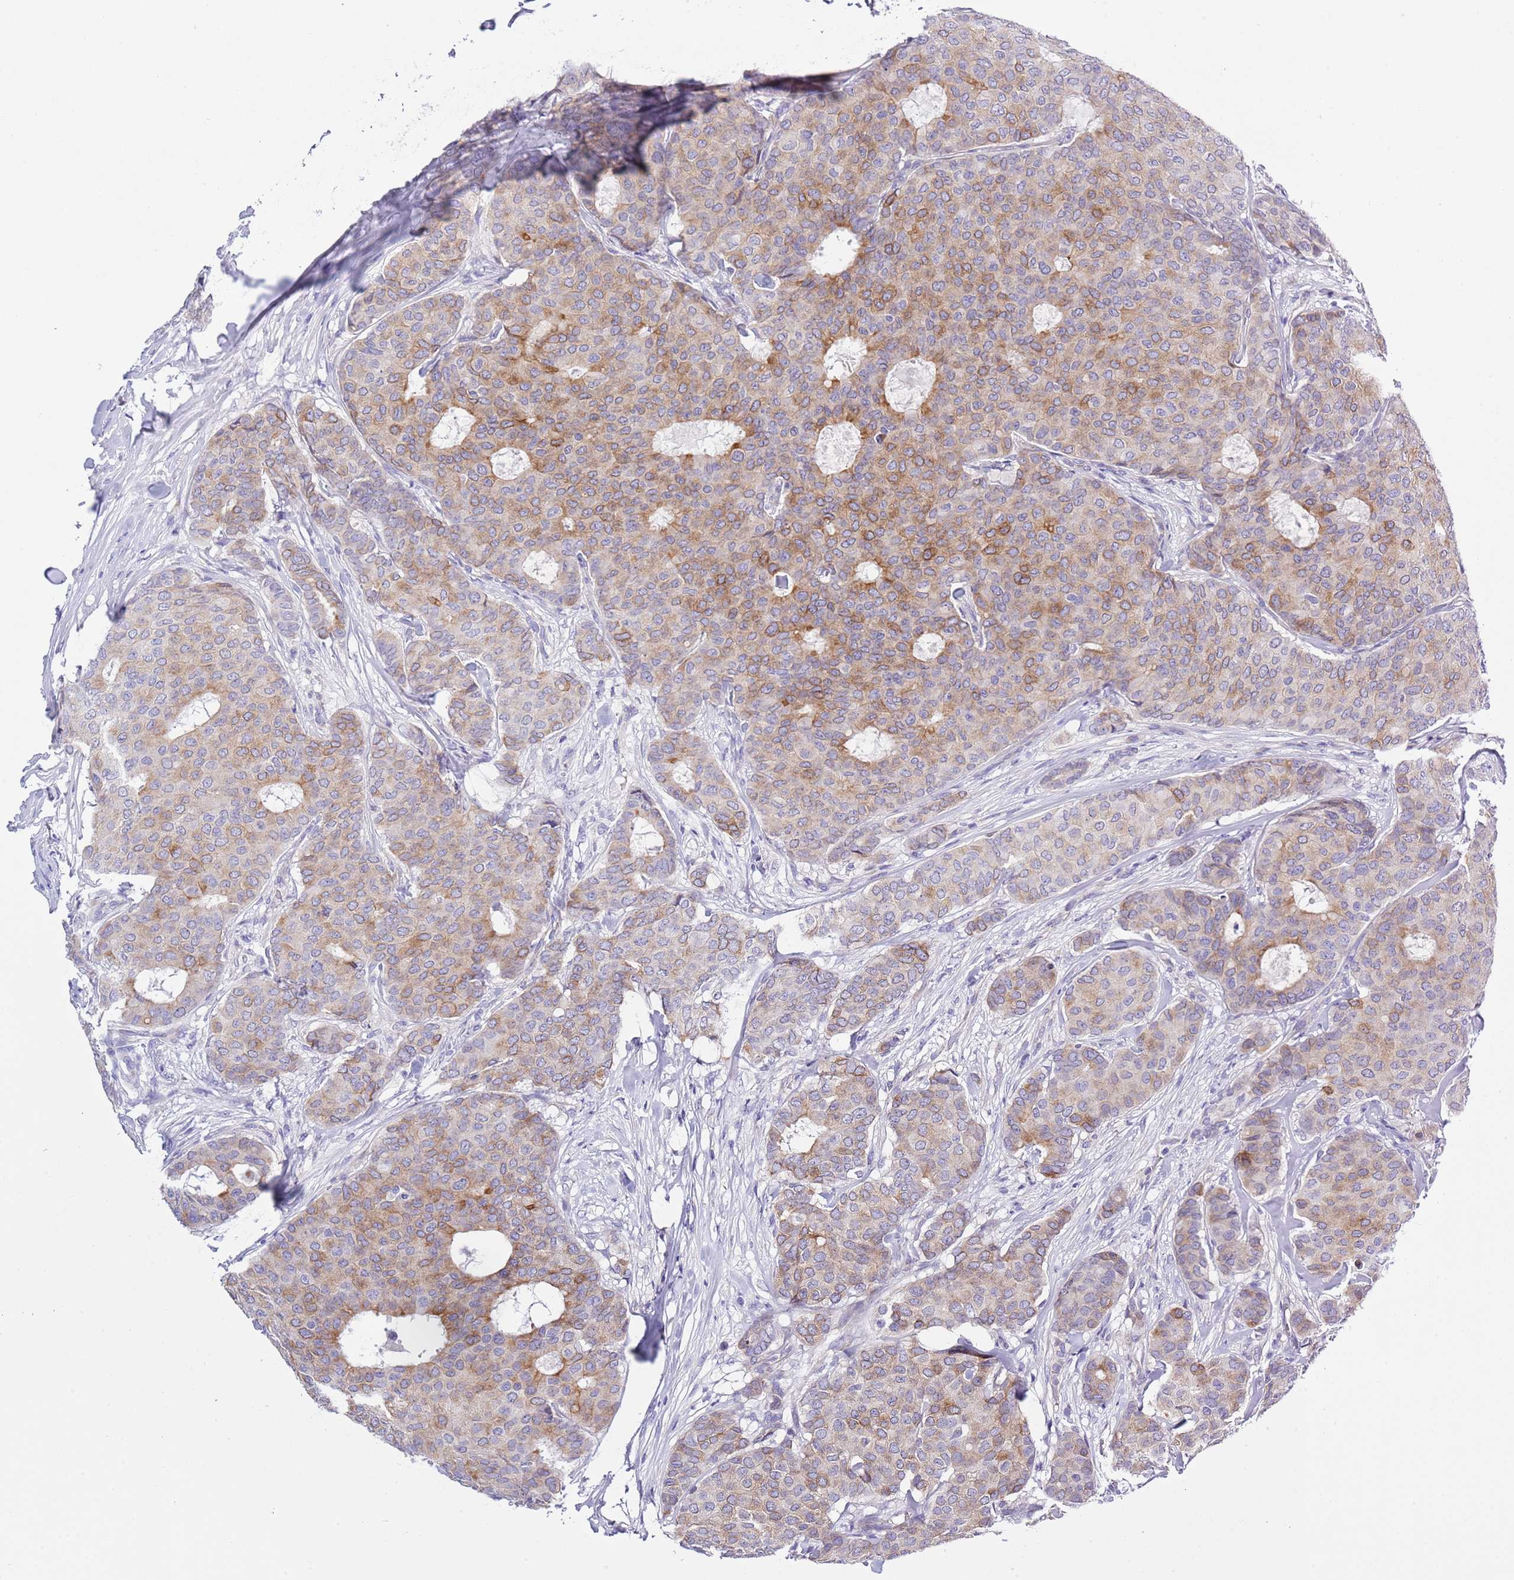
{"staining": {"intensity": "moderate", "quantity": "<25%", "location": "cytoplasmic/membranous"}, "tissue": "breast cancer", "cell_type": "Tumor cells", "image_type": "cancer", "snomed": [{"axis": "morphology", "description": "Duct carcinoma"}, {"axis": "topography", "description": "Breast"}], "caption": "Moderate cytoplasmic/membranous staining for a protein is present in approximately <25% of tumor cells of intraductal carcinoma (breast) using immunohistochemistry (IHC).", "gene": "NET1", "patient": {"sex": "female", "age": 75}}